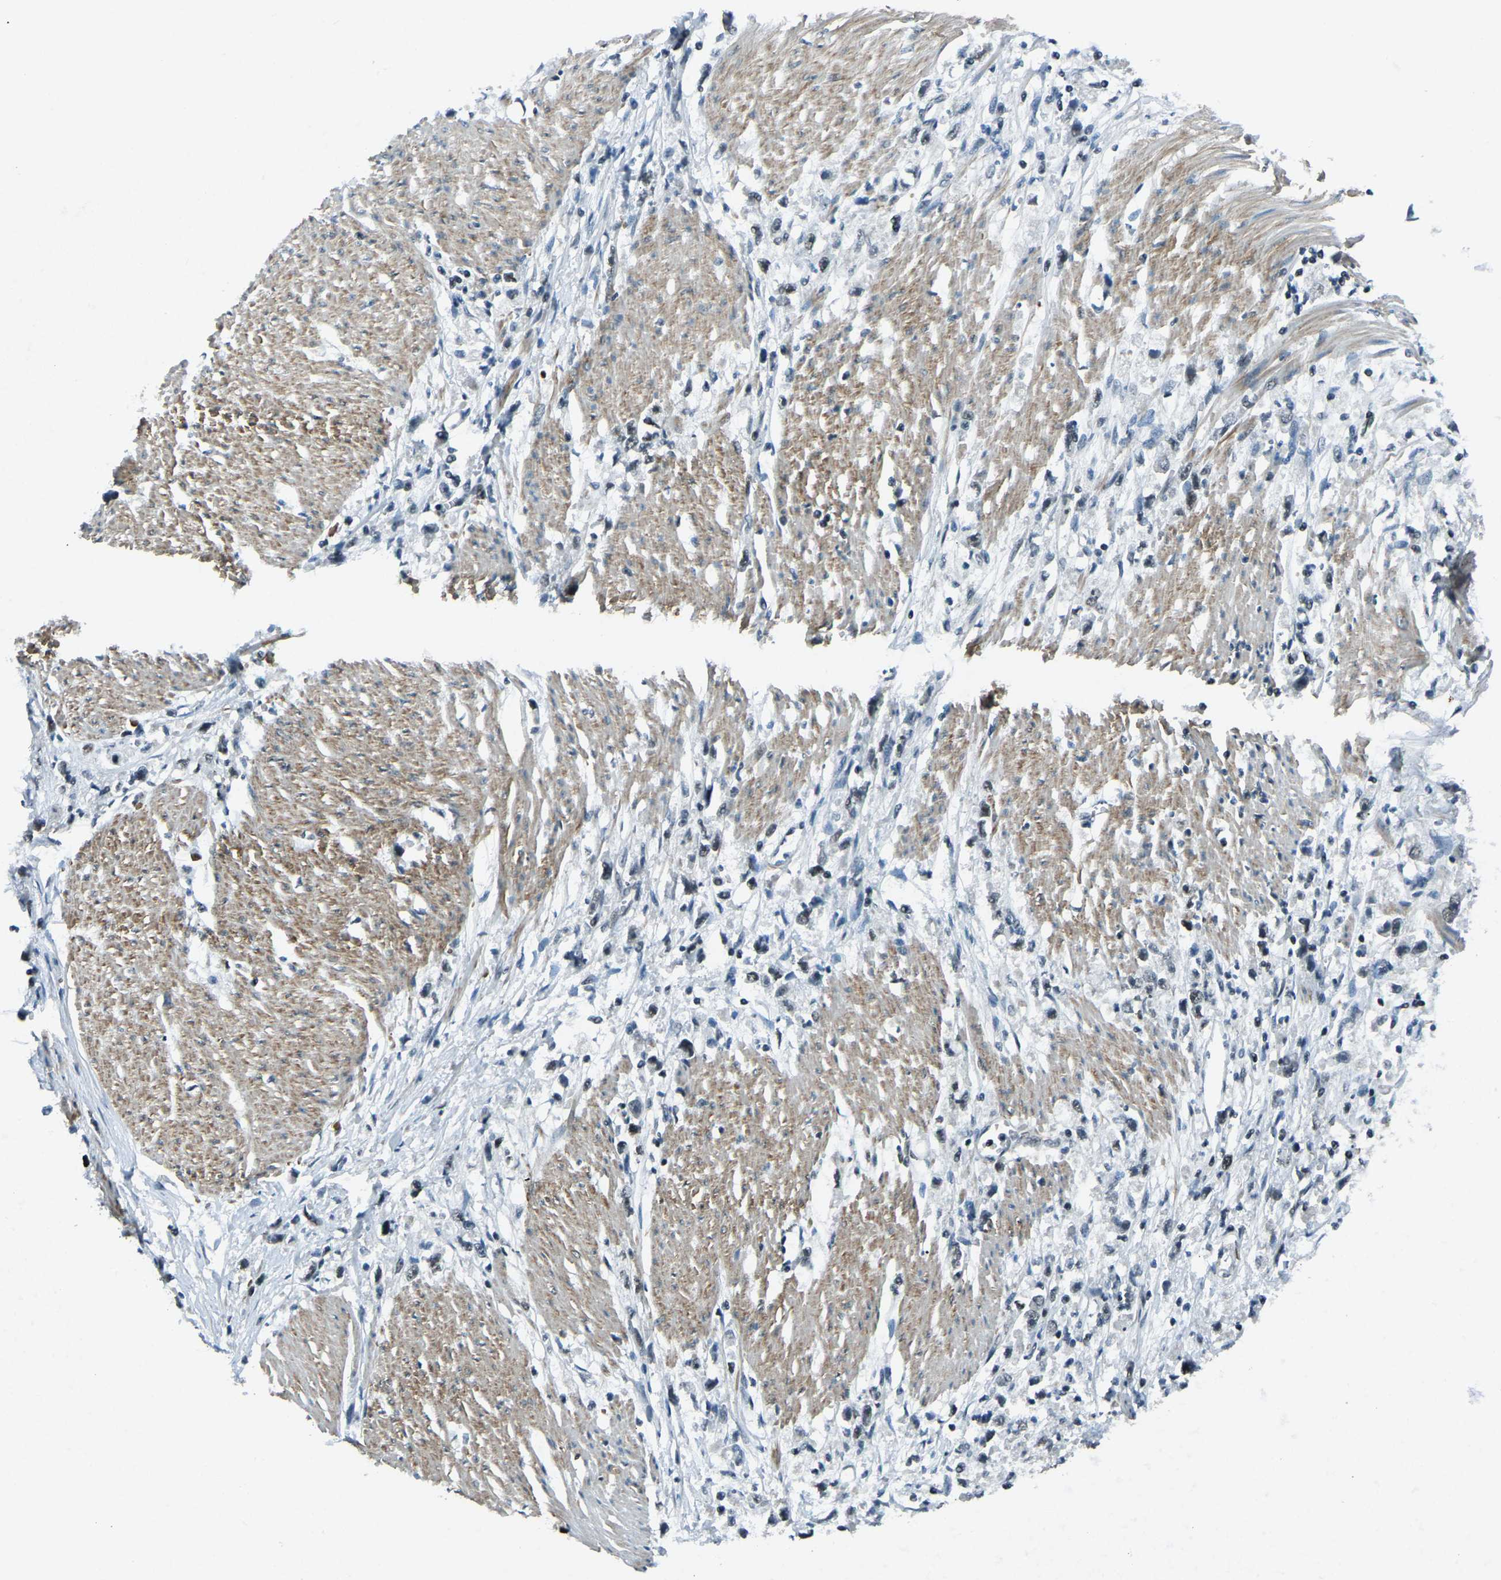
{"staining": {"intensity": "moderate", "quantity": "25%-75%", "location": "nuclear"}, "tissue": "stomach cancer", "cell_type": "Tumor cells", "image_type": "cancer", "snomed": [{"axis": "morphology", "description": "Adenocarcinoma, NOS"}, {"axis": "topography", "description": "Stomach"}], "caption": "Human adenocarcinoma (stomach) stained for a protein (brown) demonstrates moderate nuclear positive staining in about 25%-75% of tumor cells.", "gene": "PRCC", "patient": {"sex": "female", "age": 59}}